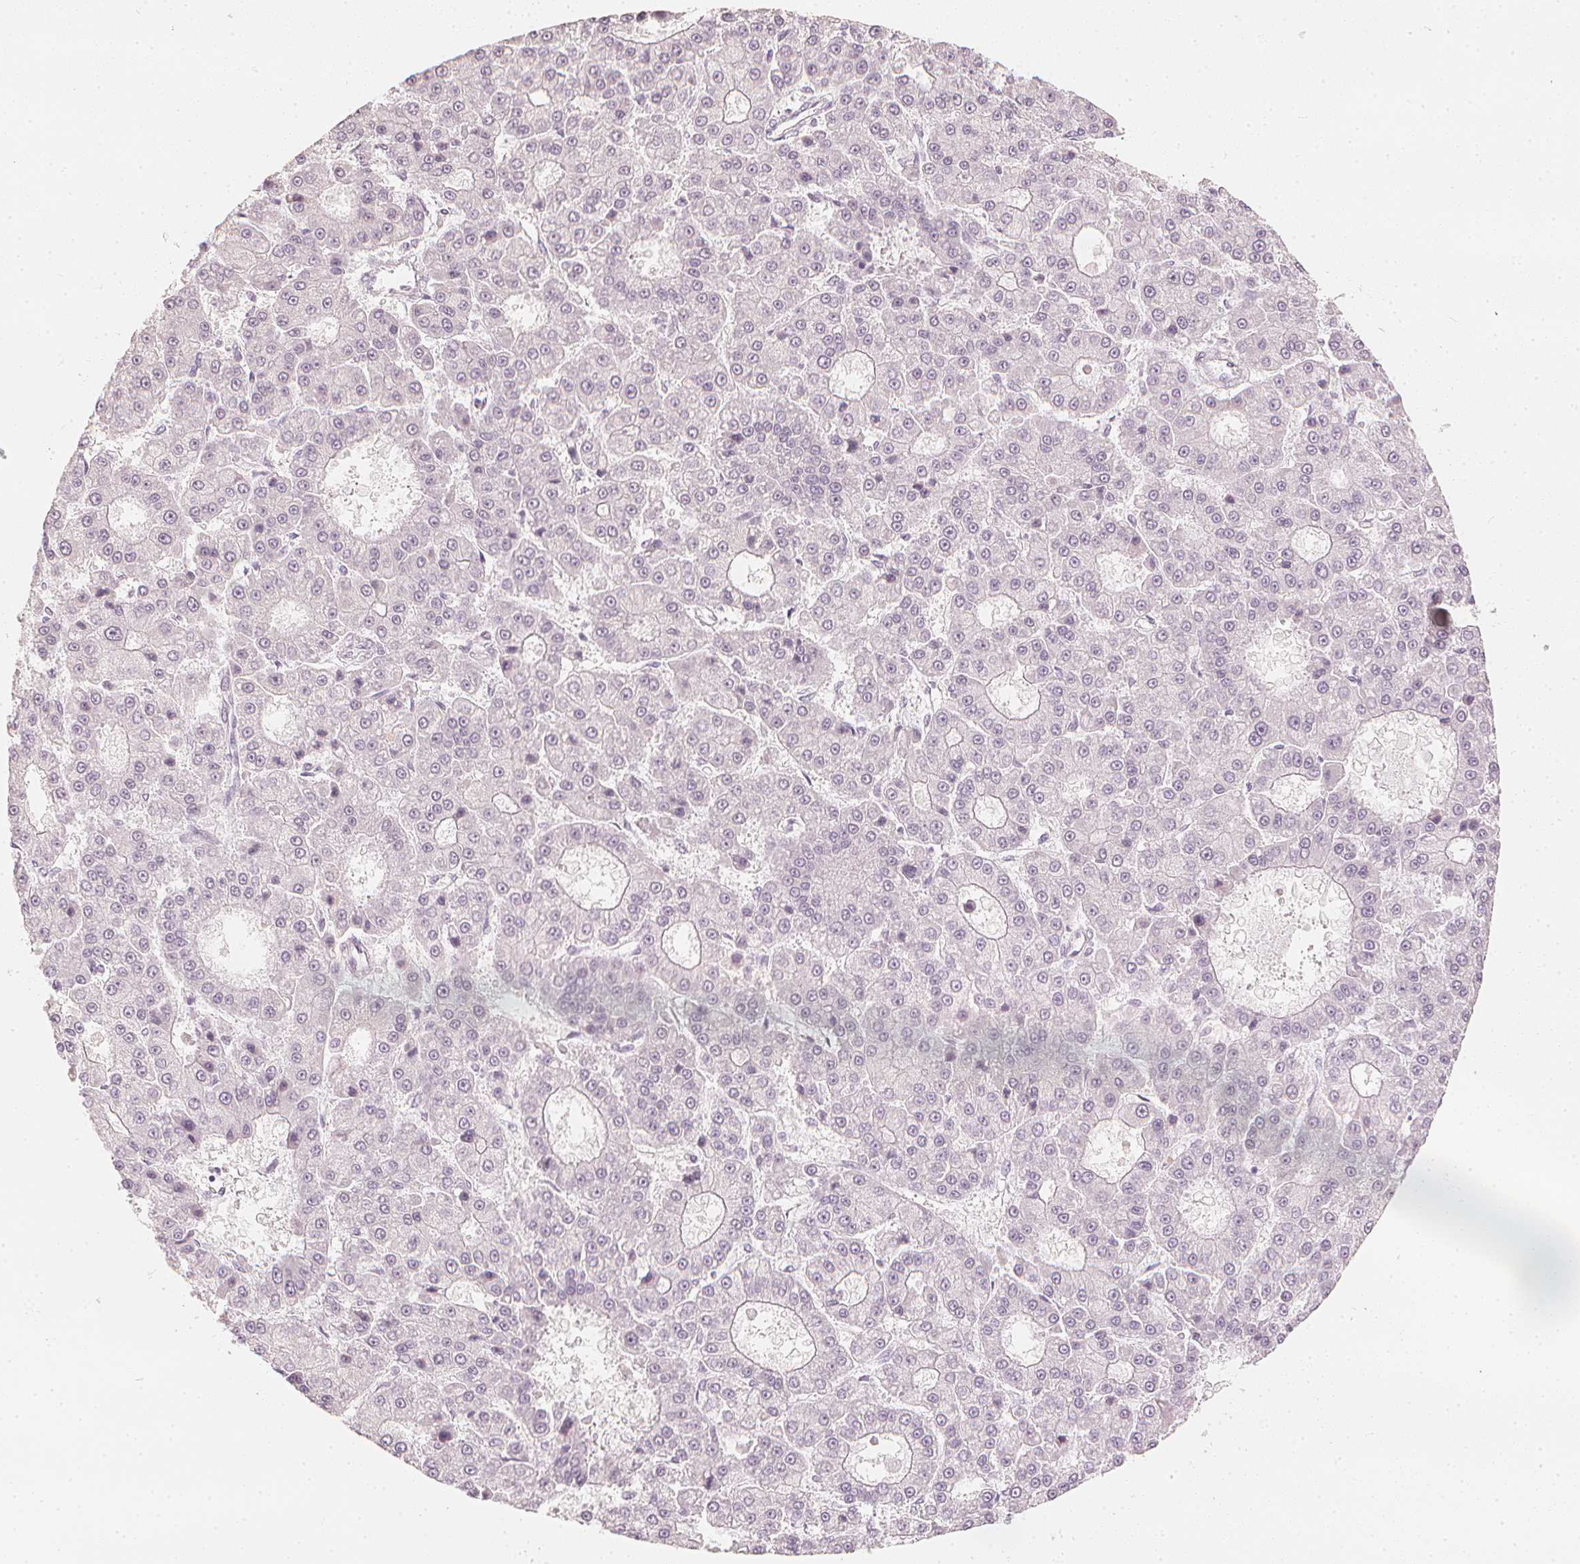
{"staining": {"intensity": "negative", "quantity": "none", "location": "none"}, "tissue": "liver cancer", "cell_type": "Tumor cells", "image_type": "cancer", "snomed": [{"axis": "morphology", "description": "Carcinoma, Hepatocellular, NOS"}, {"axis": "topography", "description": "Liver"}], "caption": "Tumor cells show no significant protein positivity in hepatocellular carcinoma (liver).", "gene": "CALB1", "patient": {"sex": "male", "age": 70}}